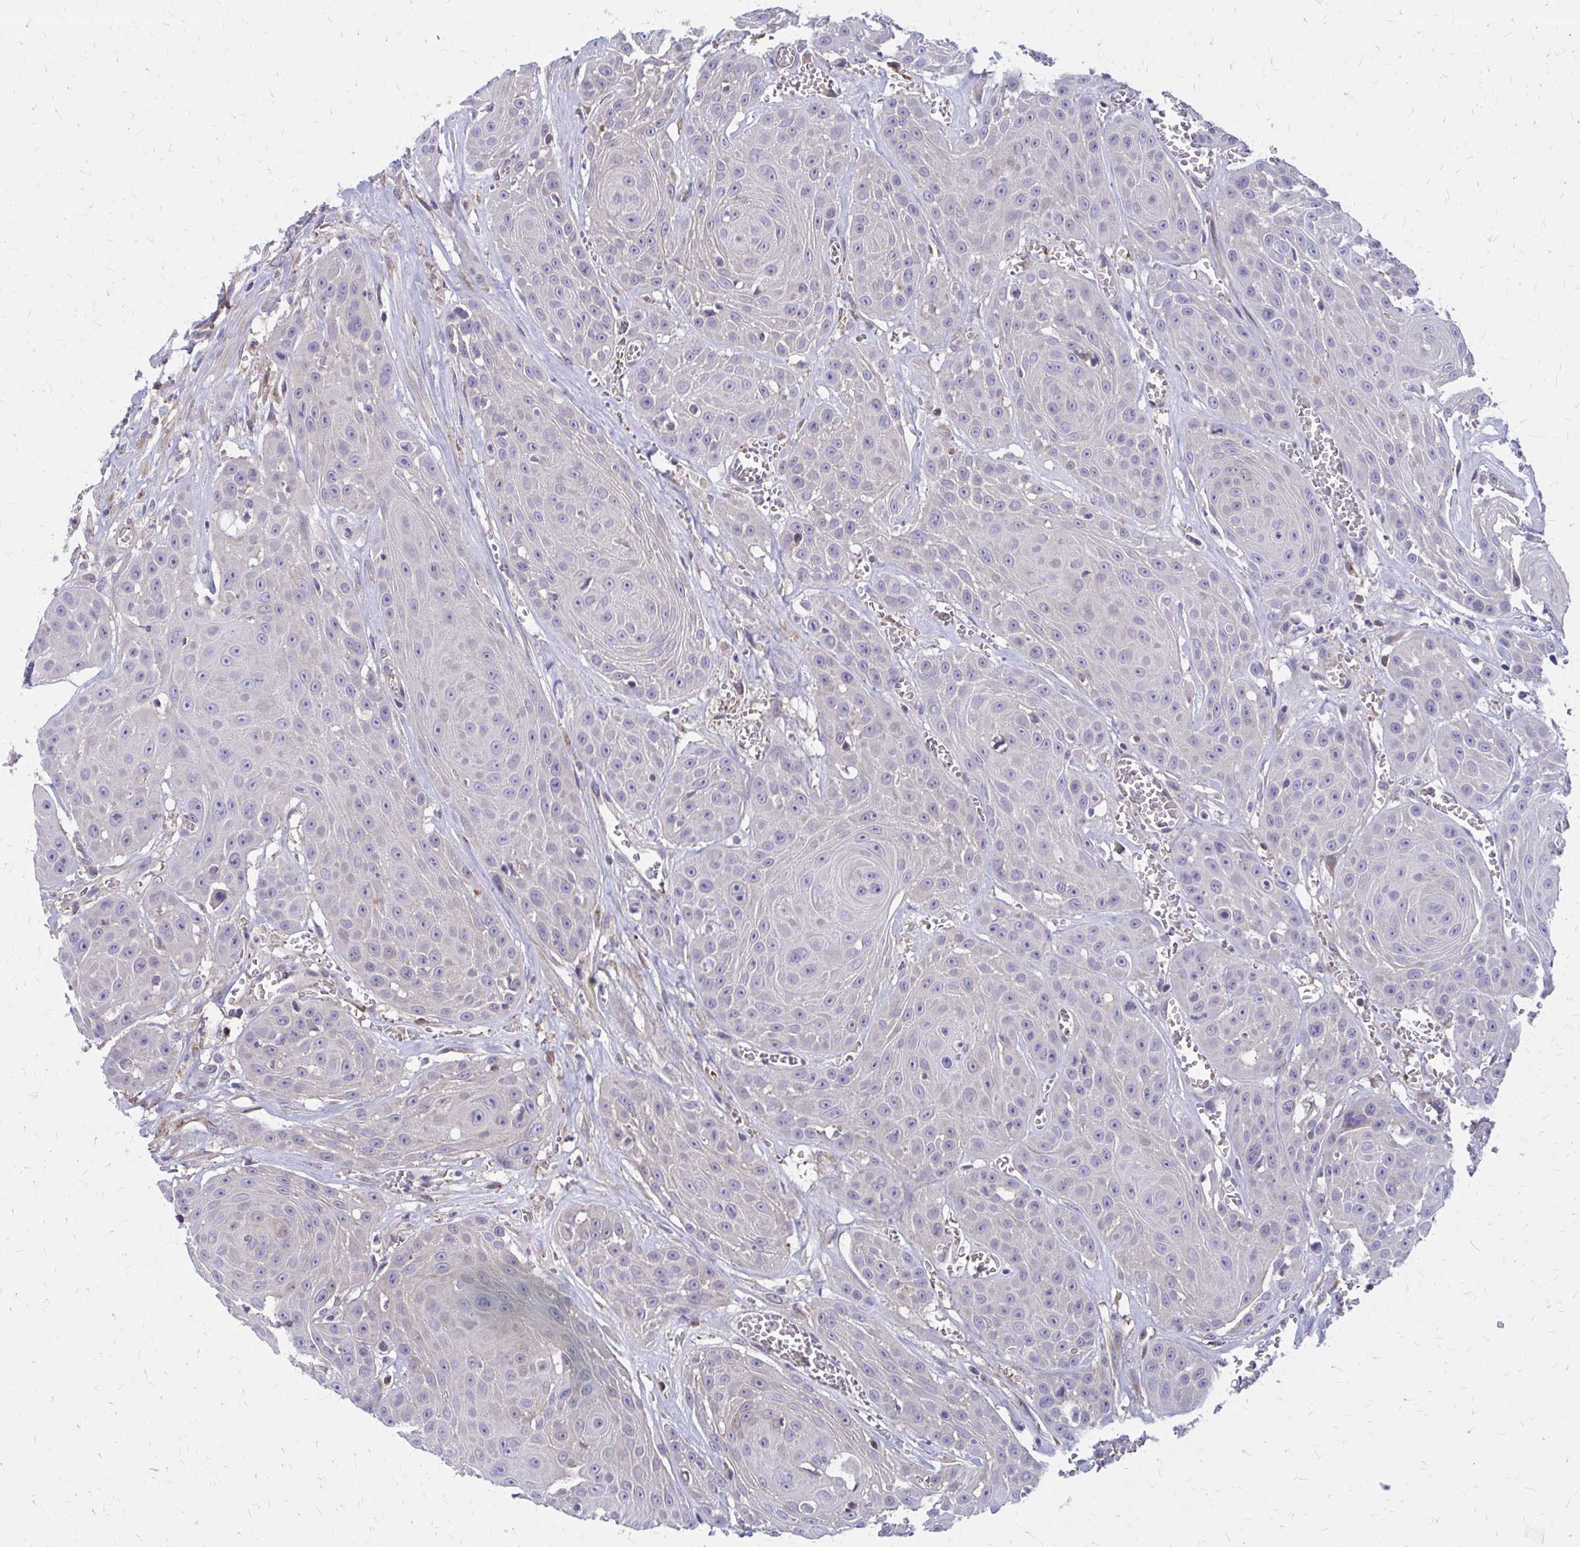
{"staining": {"intensity": "negative", "quantity": "none", "location": "none"}, "tissue": "head and neck cancer", "cell_type": "Tumor cells", "image_type": "cancer", "snomed": [{"axis": "morphology", "description": "Squamous cell carcinoma, NOS"}, {"axis": "topography", "description": "Oral tissue"}, {"axis": "topography", "description": "Head-Neck"}], "caption": "IHC photomicrograph of neoplastic tissue: head and neck cancer stained with DAB reveals no significant protein positivity in tumor cells.", "gene": "IFI44L", "patient": {"sex": "male", "age": 81}}